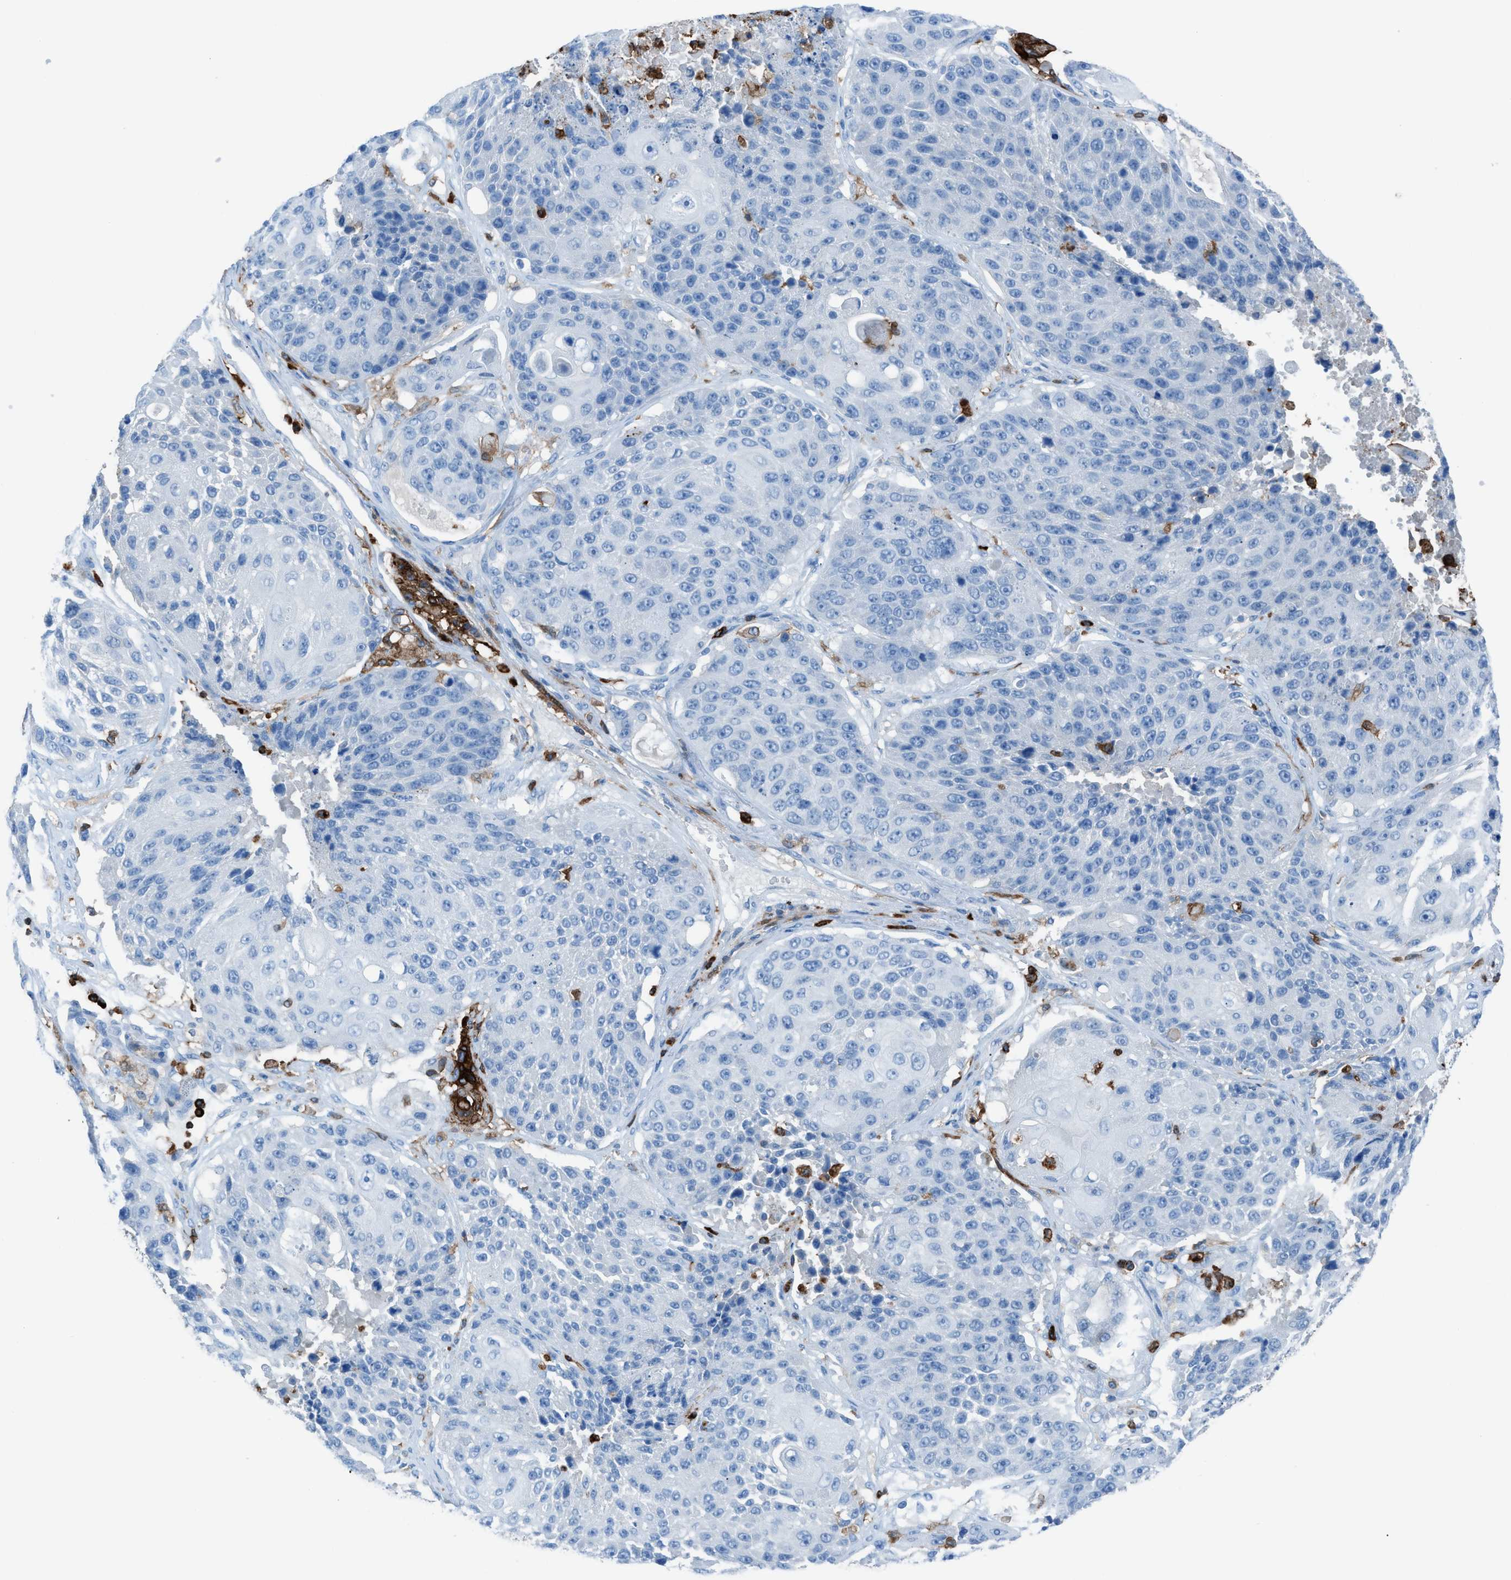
{"staining": {"intensity": "negative", "quantity": "none", "location": "none"}, "tissue": "lung cancer", "cell_type": "Tumor cells", "image_type": "cancer", "snomed": [{"axis": "morphology", "description": "Squamous cell carcinoma, NOS"}, {"axis": "topography", "description": "Lung"}], "caption": "Lung cancer (squamous cell carcinoma) stained for a protein using immunohistochemistry exhibits no positivity tumor cells.", "gene": "ITGB2", "patient": {"sex": "male", "age": 61}}